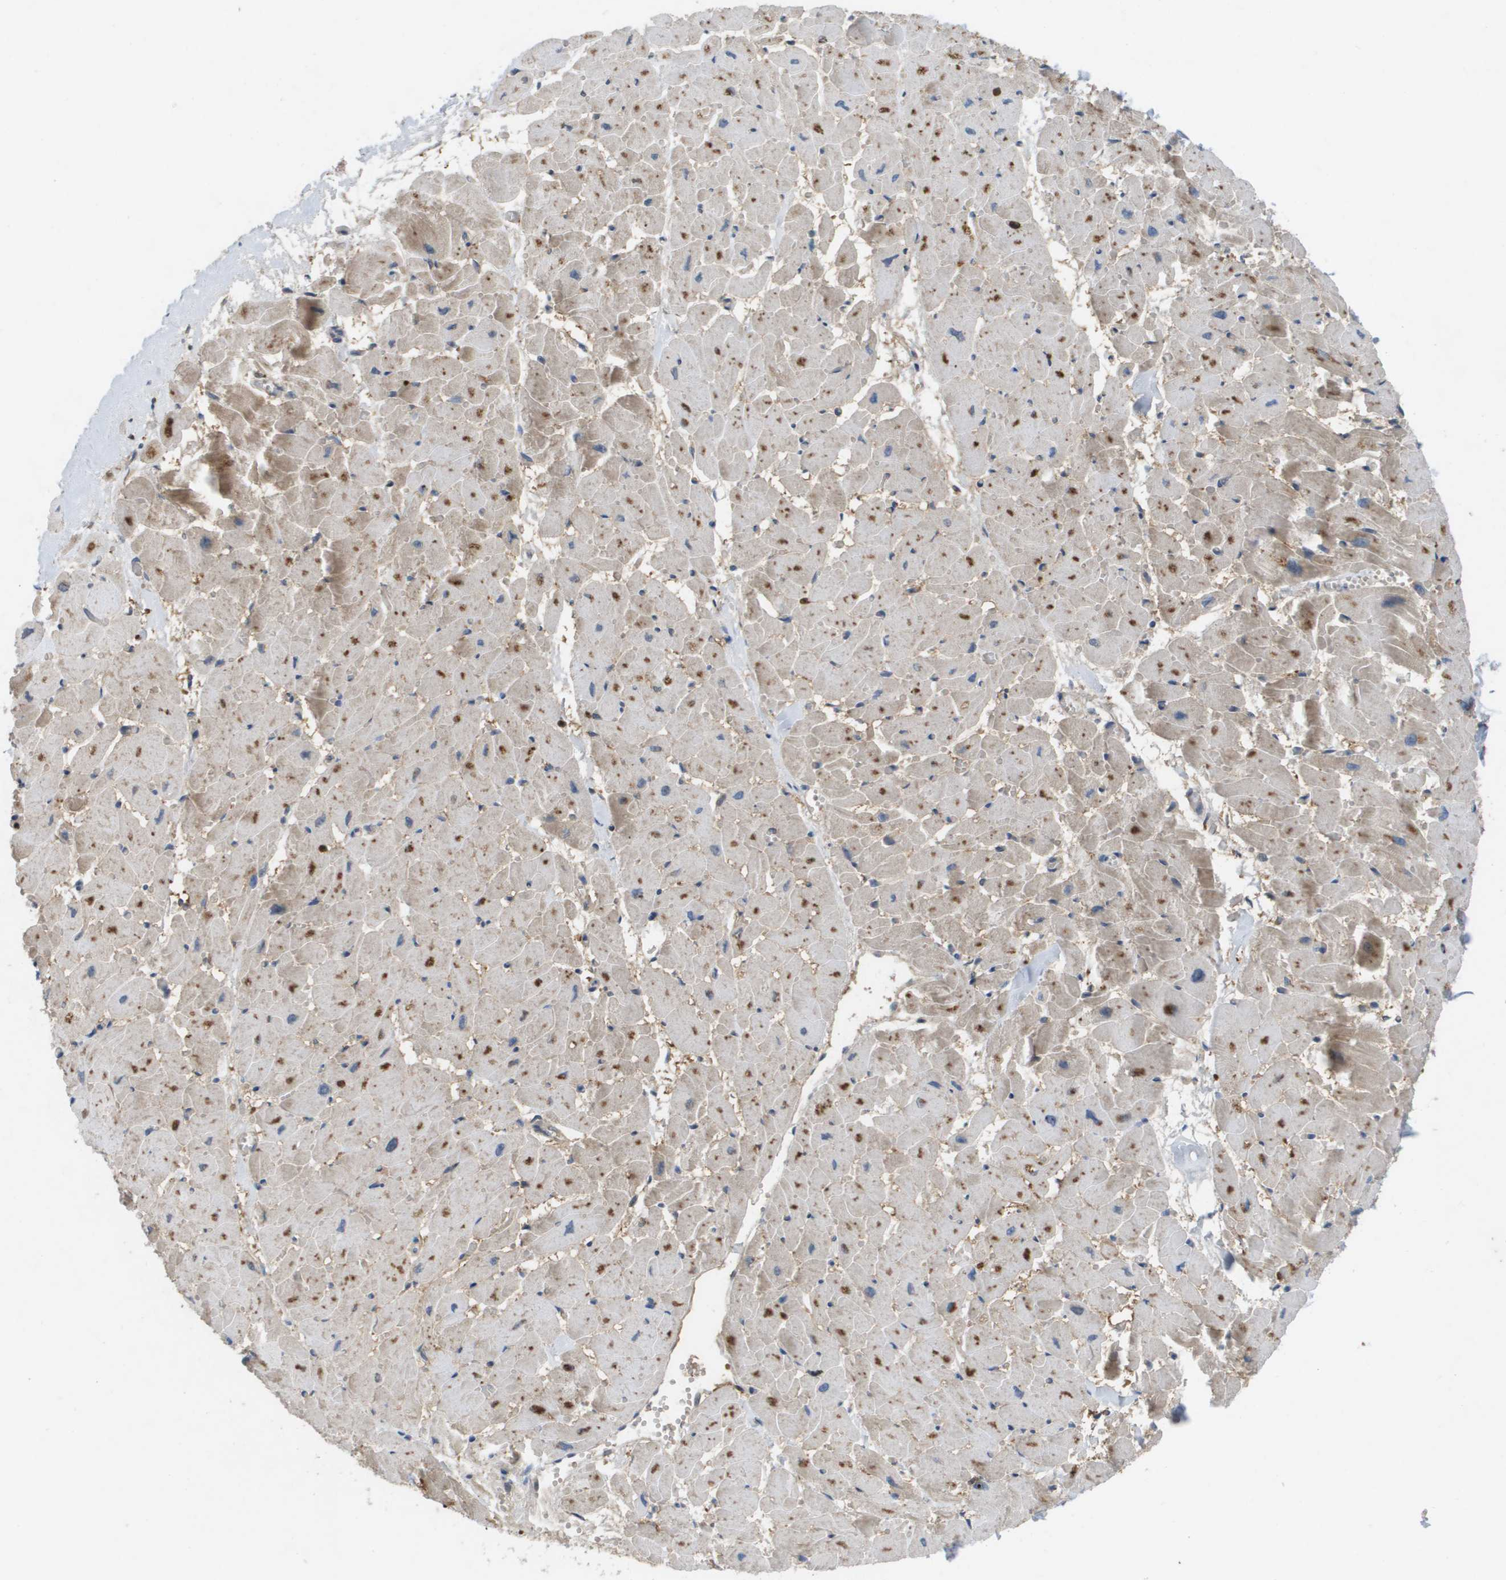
{"staining": {"intensity": "moderate", "quantity": ">75%", "location": "cytoplasmic/membranous"}, "tissue": "heart muscle", "cell_type": "Cardiomyocytes", "image_type": "normal", "snomed": [{"axis": "morphology", "description": "Normal tissue, NOS"}, {"axis": "topography", "description": "Heart"}], "caption": "DAB (3,3'-diaminobenzidine) immunohistochemical staining of benign human heart muscle displays moderate cytoplasmic/membranous protein expression in about >75% of cardiomyocytes. (DAB (3,3'-diaminobenzidine) IHC, brown staining for protein, blue staining for nuclei).", "gene": "PALD1", "patient": {"sex": "female", "age": 19}}